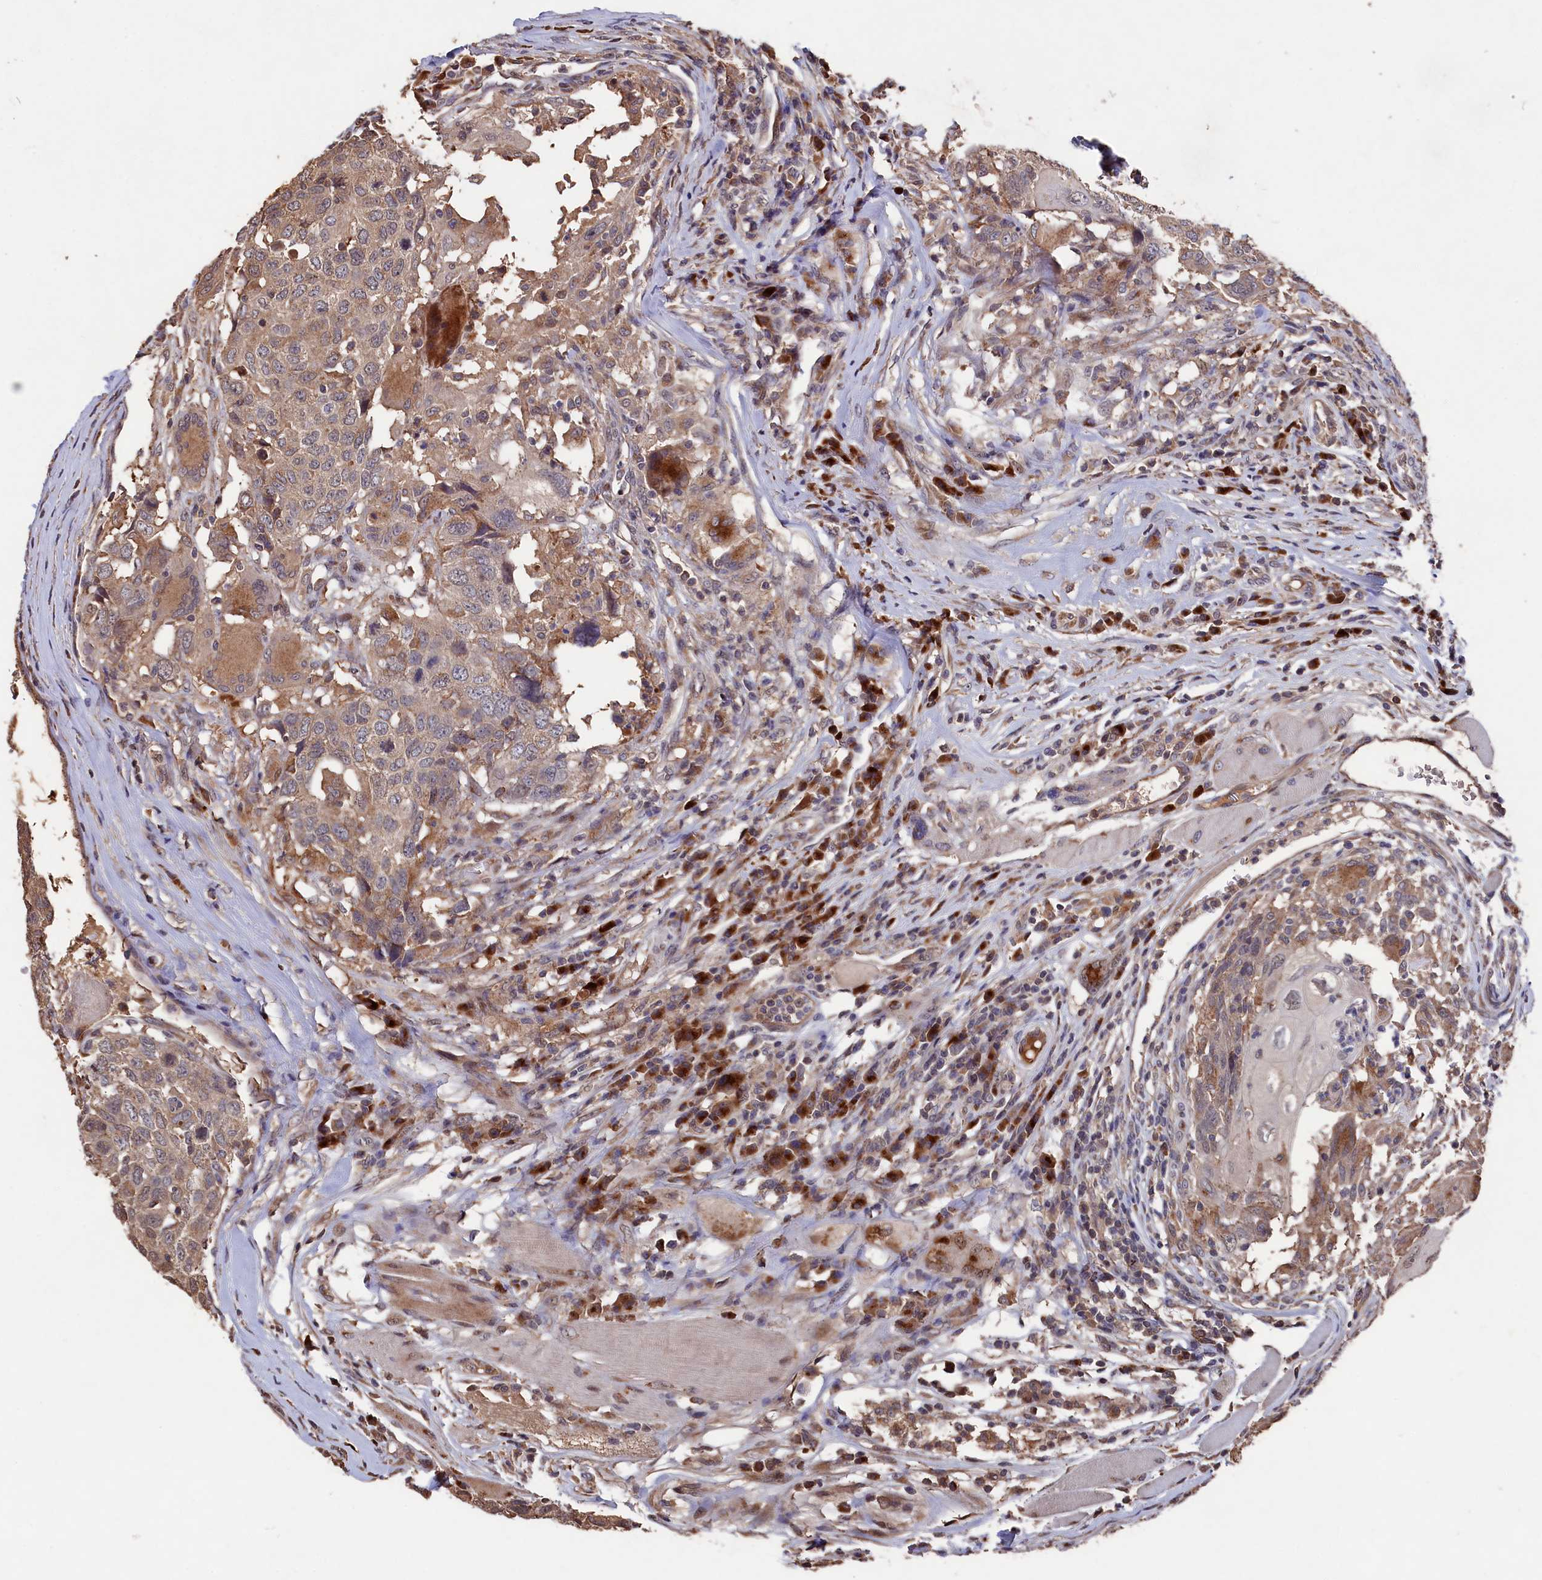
{"staining": {"intensity": "weak", "quantity": "25%-75%", "location": "cytoplasmic/membranous"}, "tissue": "head and neck cancer", "cell_type": "Tumor cells", "image_type": "cancer", "snomed": [{"axis": "morphology", "description": "Squamous cell carcinoma, NOS"}, {"axis": "topography", "description": "Head-Neck"}], "caption": "Immunohistochemical staining of human head and neck squamous cell carcinoma shows weak cytoplasmic/membranous protein staining in approximately 25%-75% of tumor cells. The protein of interest is stained brown, and the nuclei are stained in blue (DAB IHC with brightfield microscopy, high magnification).", "gene": "NAA60", "patient": {"sex": "male", "age": 66}}